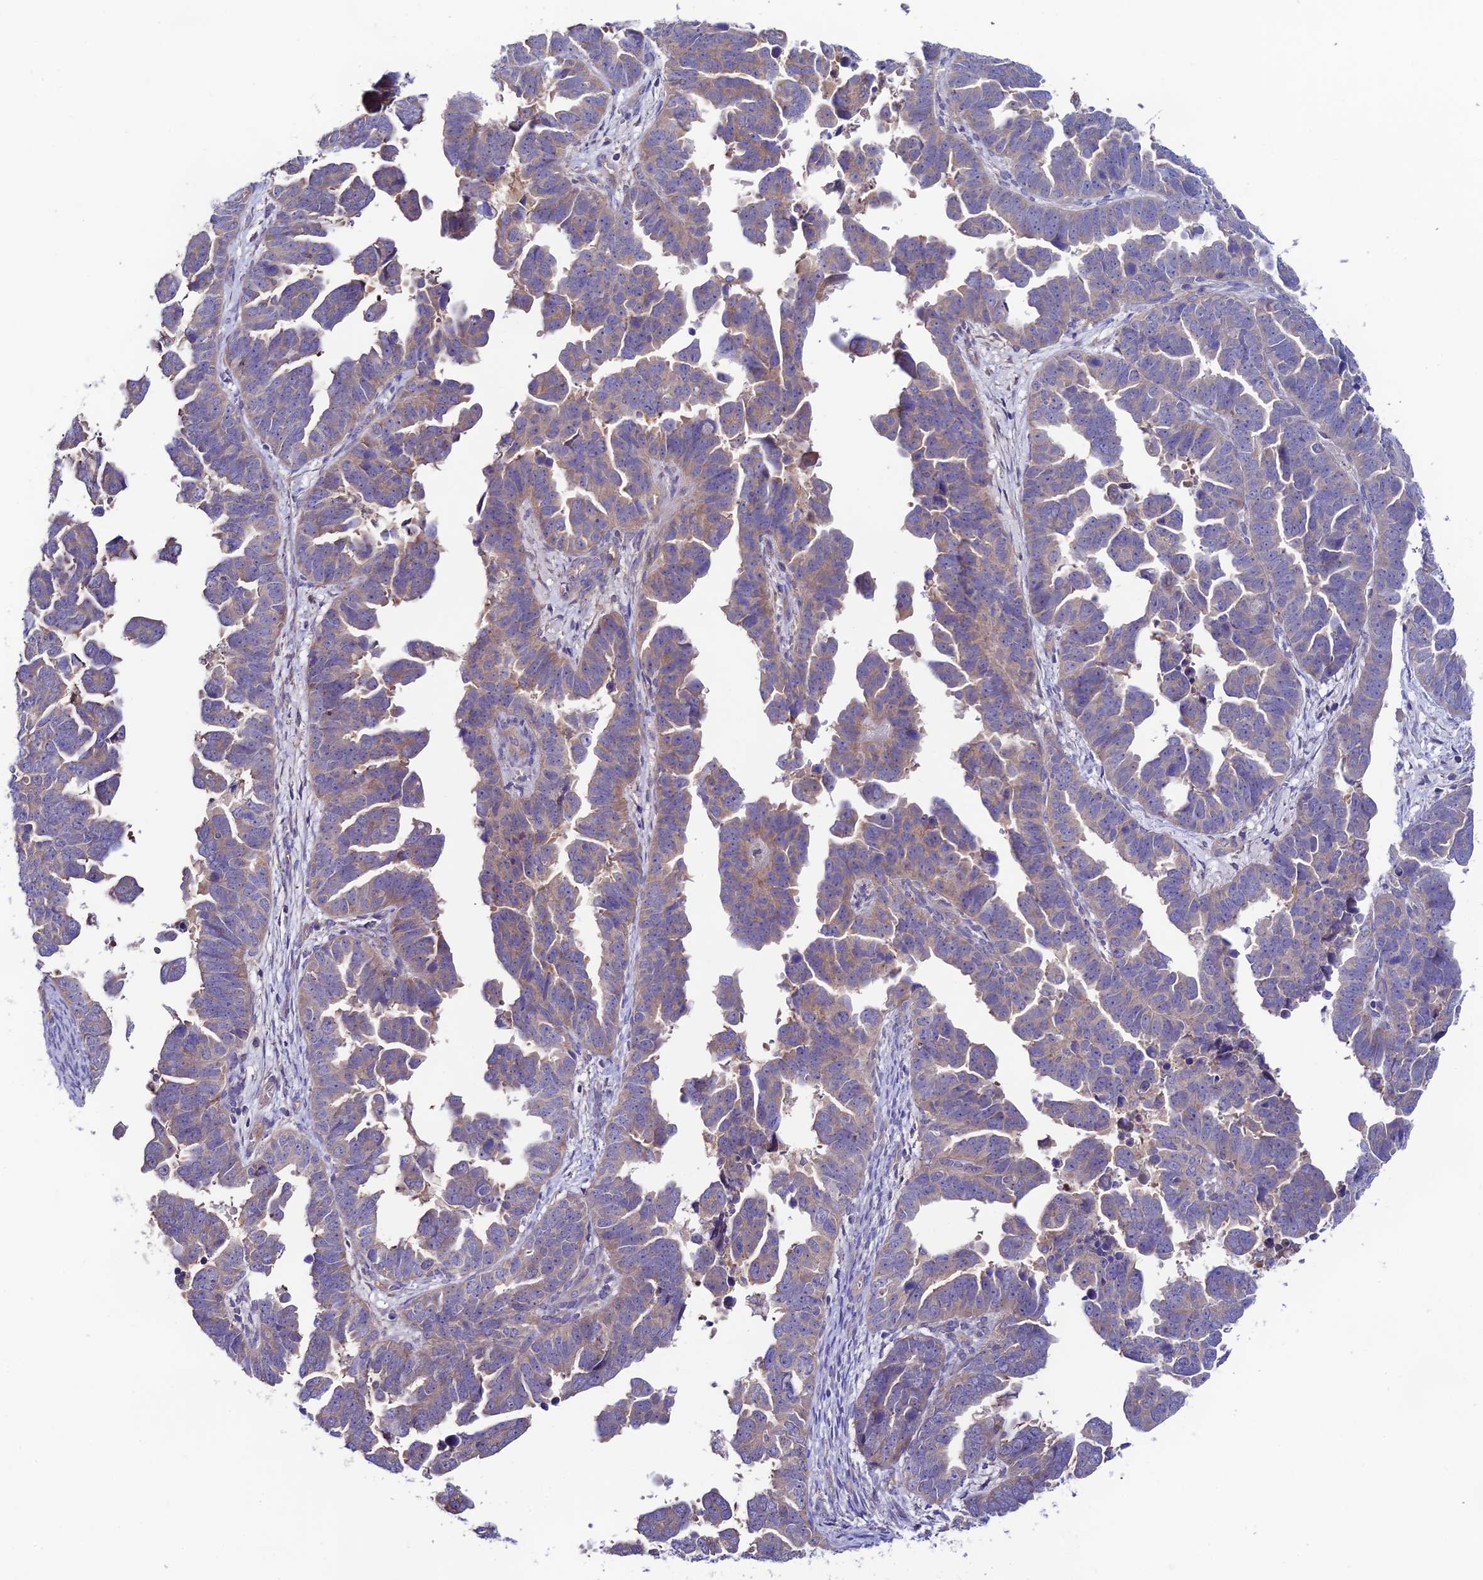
{"staining": {"intensity": "weak", "quantity": "25%-75%", "location": "cytoplasmic/membranous"}, "tissue": "endometrial cancer", "cell_type": "Tumor cells", "image_type": "cancer", "snomed": [{"axis": "morphology", "description": "Adenocarcinoma, NOS"}, {"axis": "topography", "description": "Endometrium"}], "caption": "Protein expression analysis of human endometrial adenocarcinoma reveals weak cytoplasmic/membranous positivity in approximately 25%-75% of tumor cells.", "gene": "BRME1", "patient": {"sex": "female", "age": 75}}